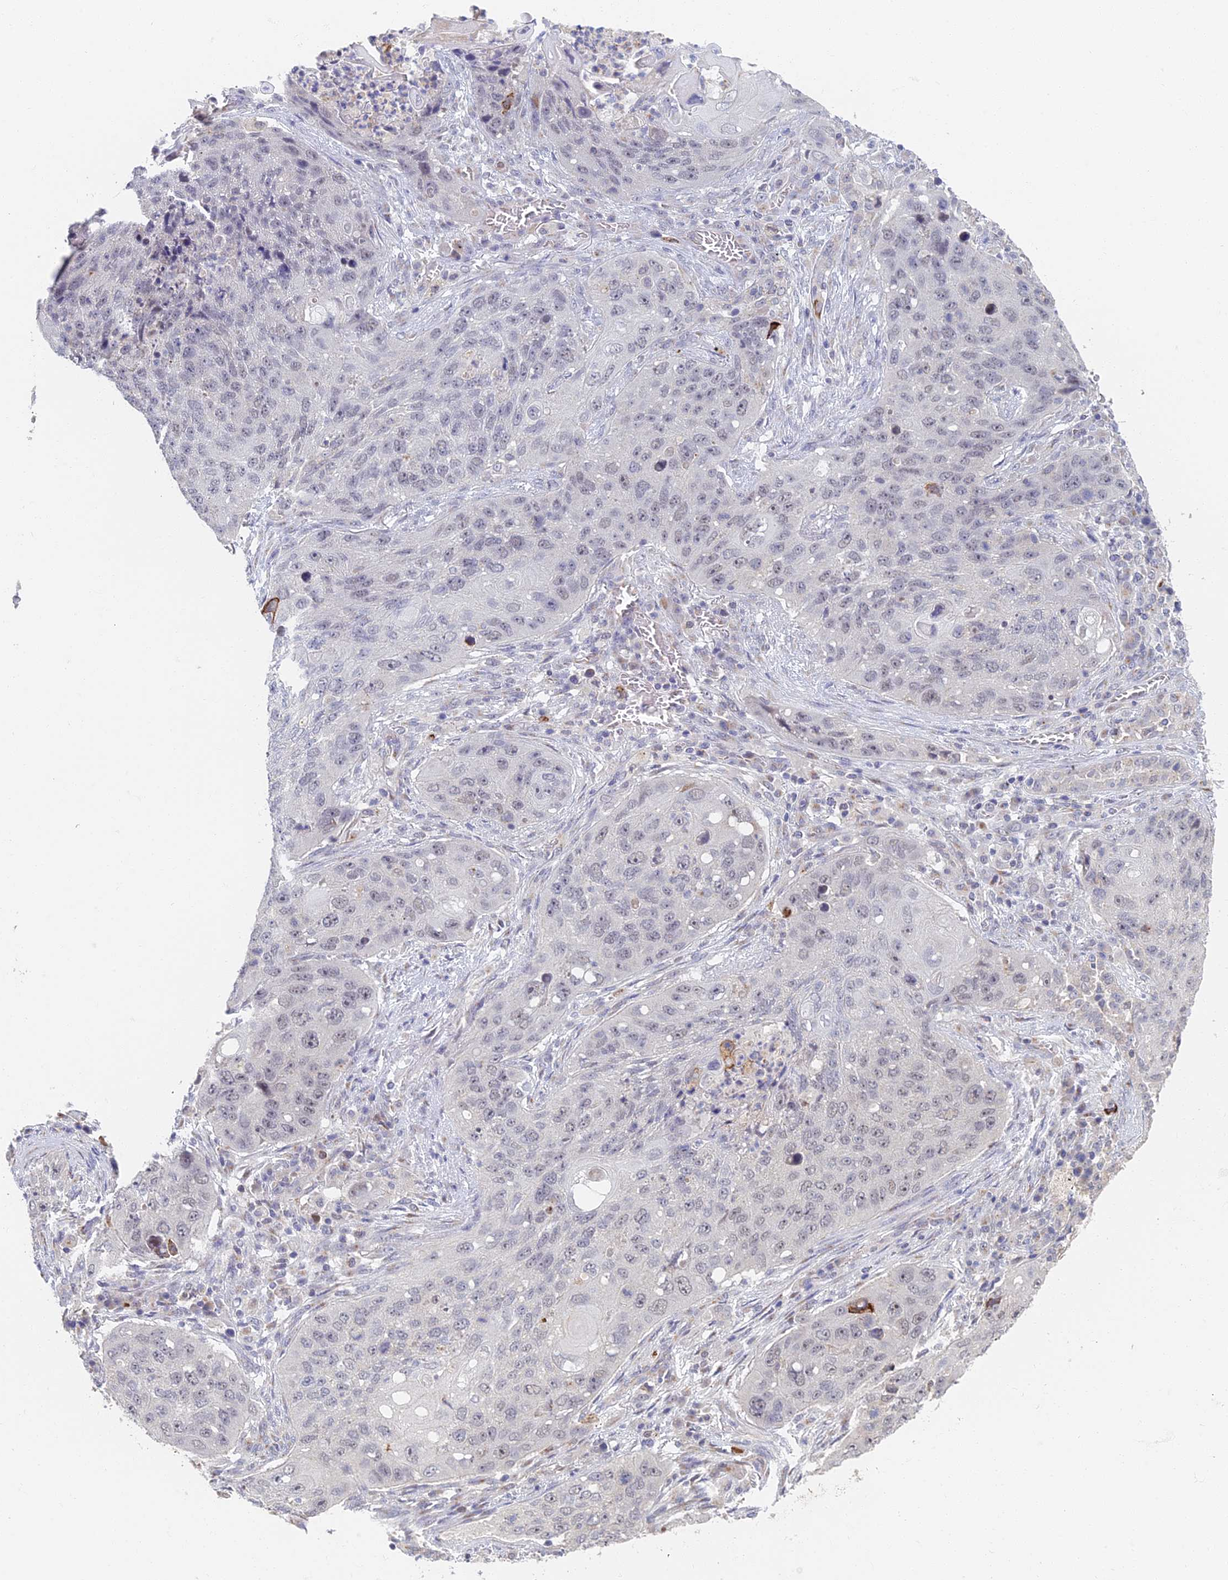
{"staining": {"intensity": "negative", "quantity": "none", "location": "none"}, "tissue": "lung cancer", "cell_type": "Tumor cells", "image_type": "cancer", "snomed": [{"axis": "morphology", "description": "Squamous cell carcinoma, NOS"}, {"axis": "topography", "description": "Lung"}], "caption": "A micrograph of squamous cell carcinoma (lung) stained for a protein reveals no brown staining in tumor cells.", "gene": "GPATCH1", "patient": {"sex": "female", "age": 63}}